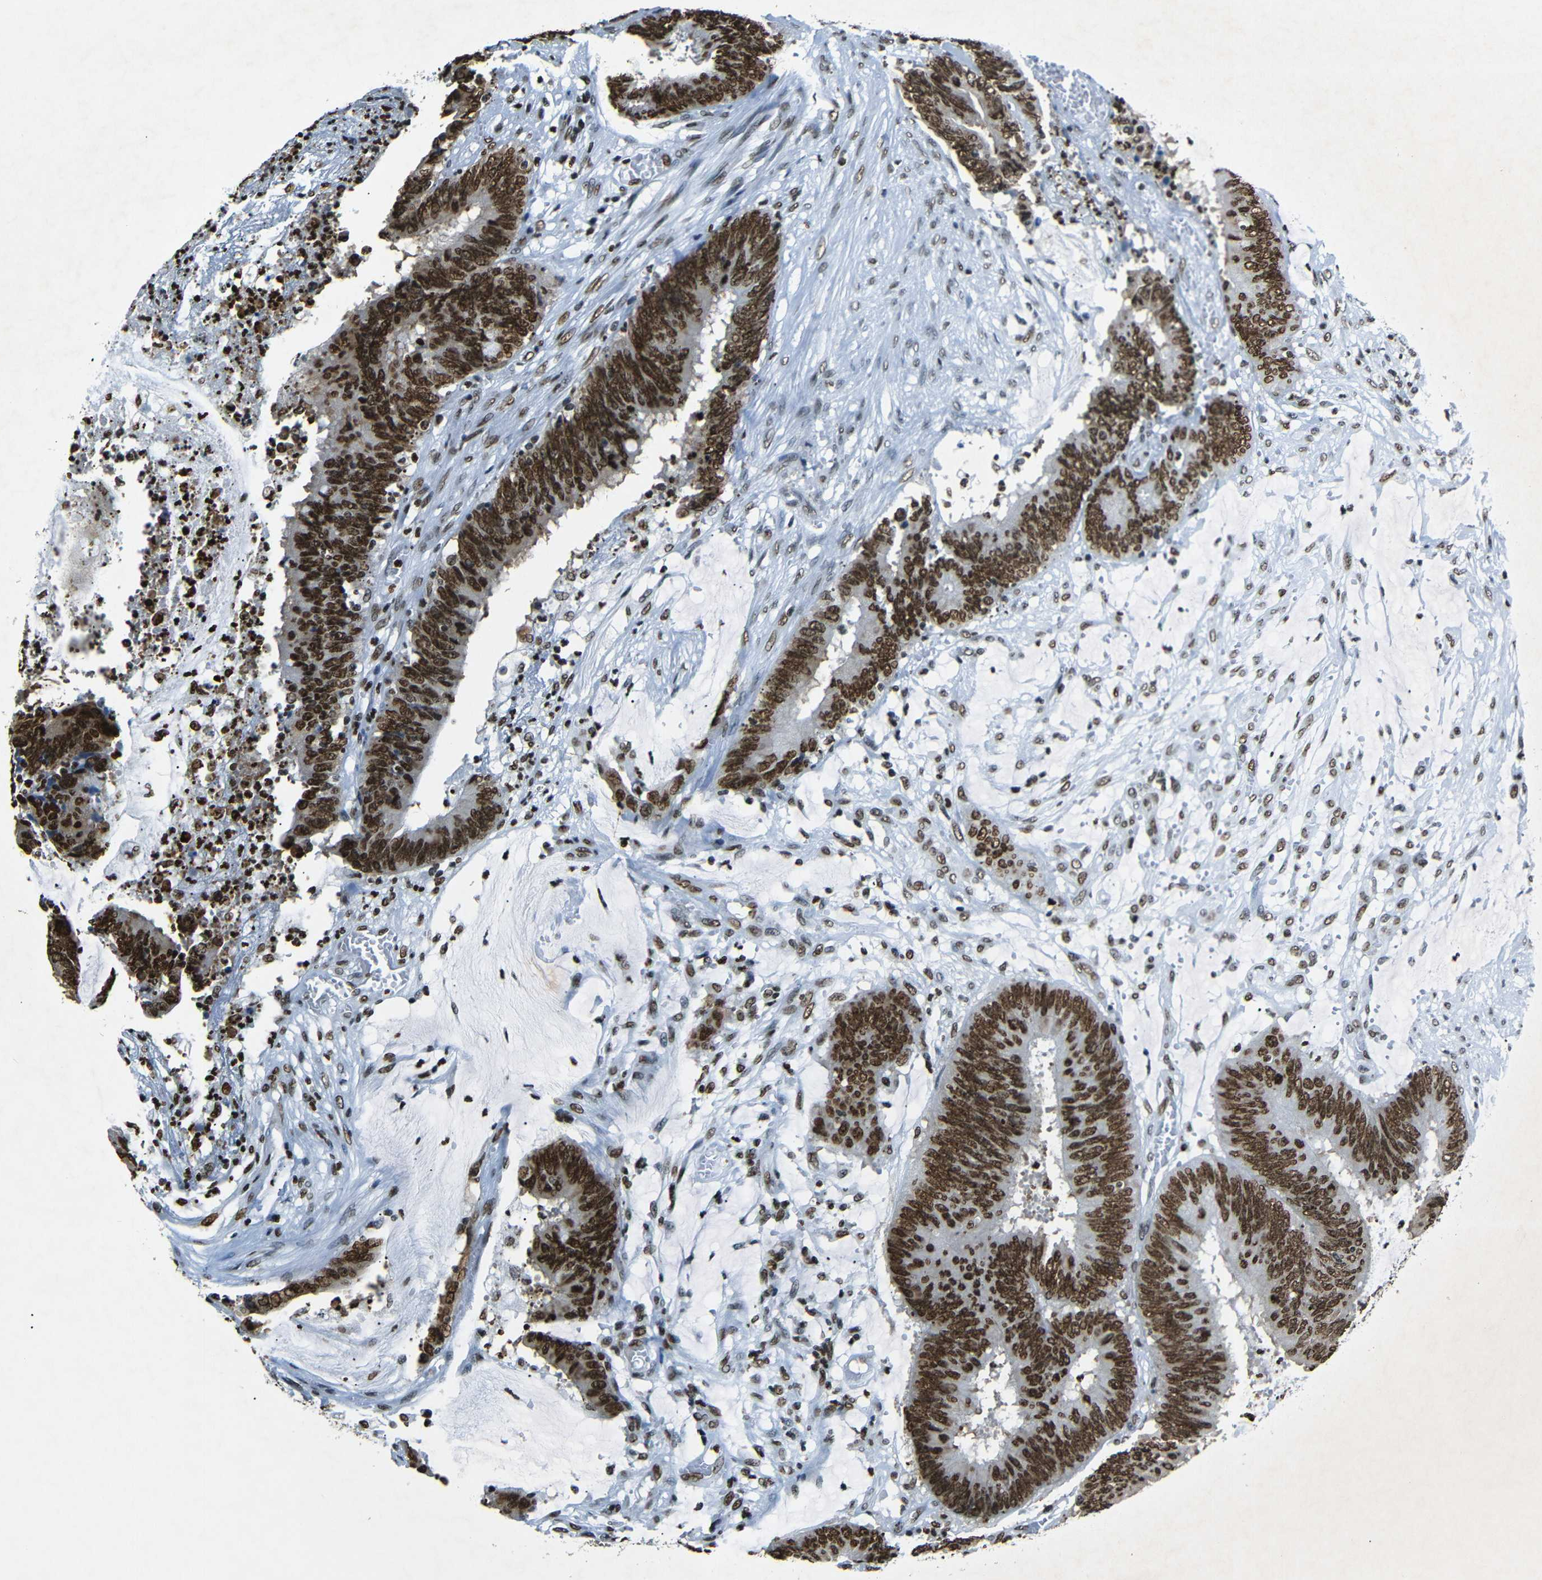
{"staining": {"intensity": "strong", "quantity": ">75%", "location": "nuclear"}, "tissue": "colorectal cancer", "cell_type": "Tumor cells", "image_type": "cancer", "snomed": [{"axis": "morphology", "description": "Adenocarcinoma, NOS"}, {"axis": "topography", "description": "Rectum"}], "caption": "A photomicrograph of colorectal adenocarcinoma stained for a protein displays strong nuclear brown staining in tumor cells. Ihc stains the protein of interest in brown and the nuclei are stained blue.", "gene": "HMGN1", "patient": {"sex": "female", "age": 66}}